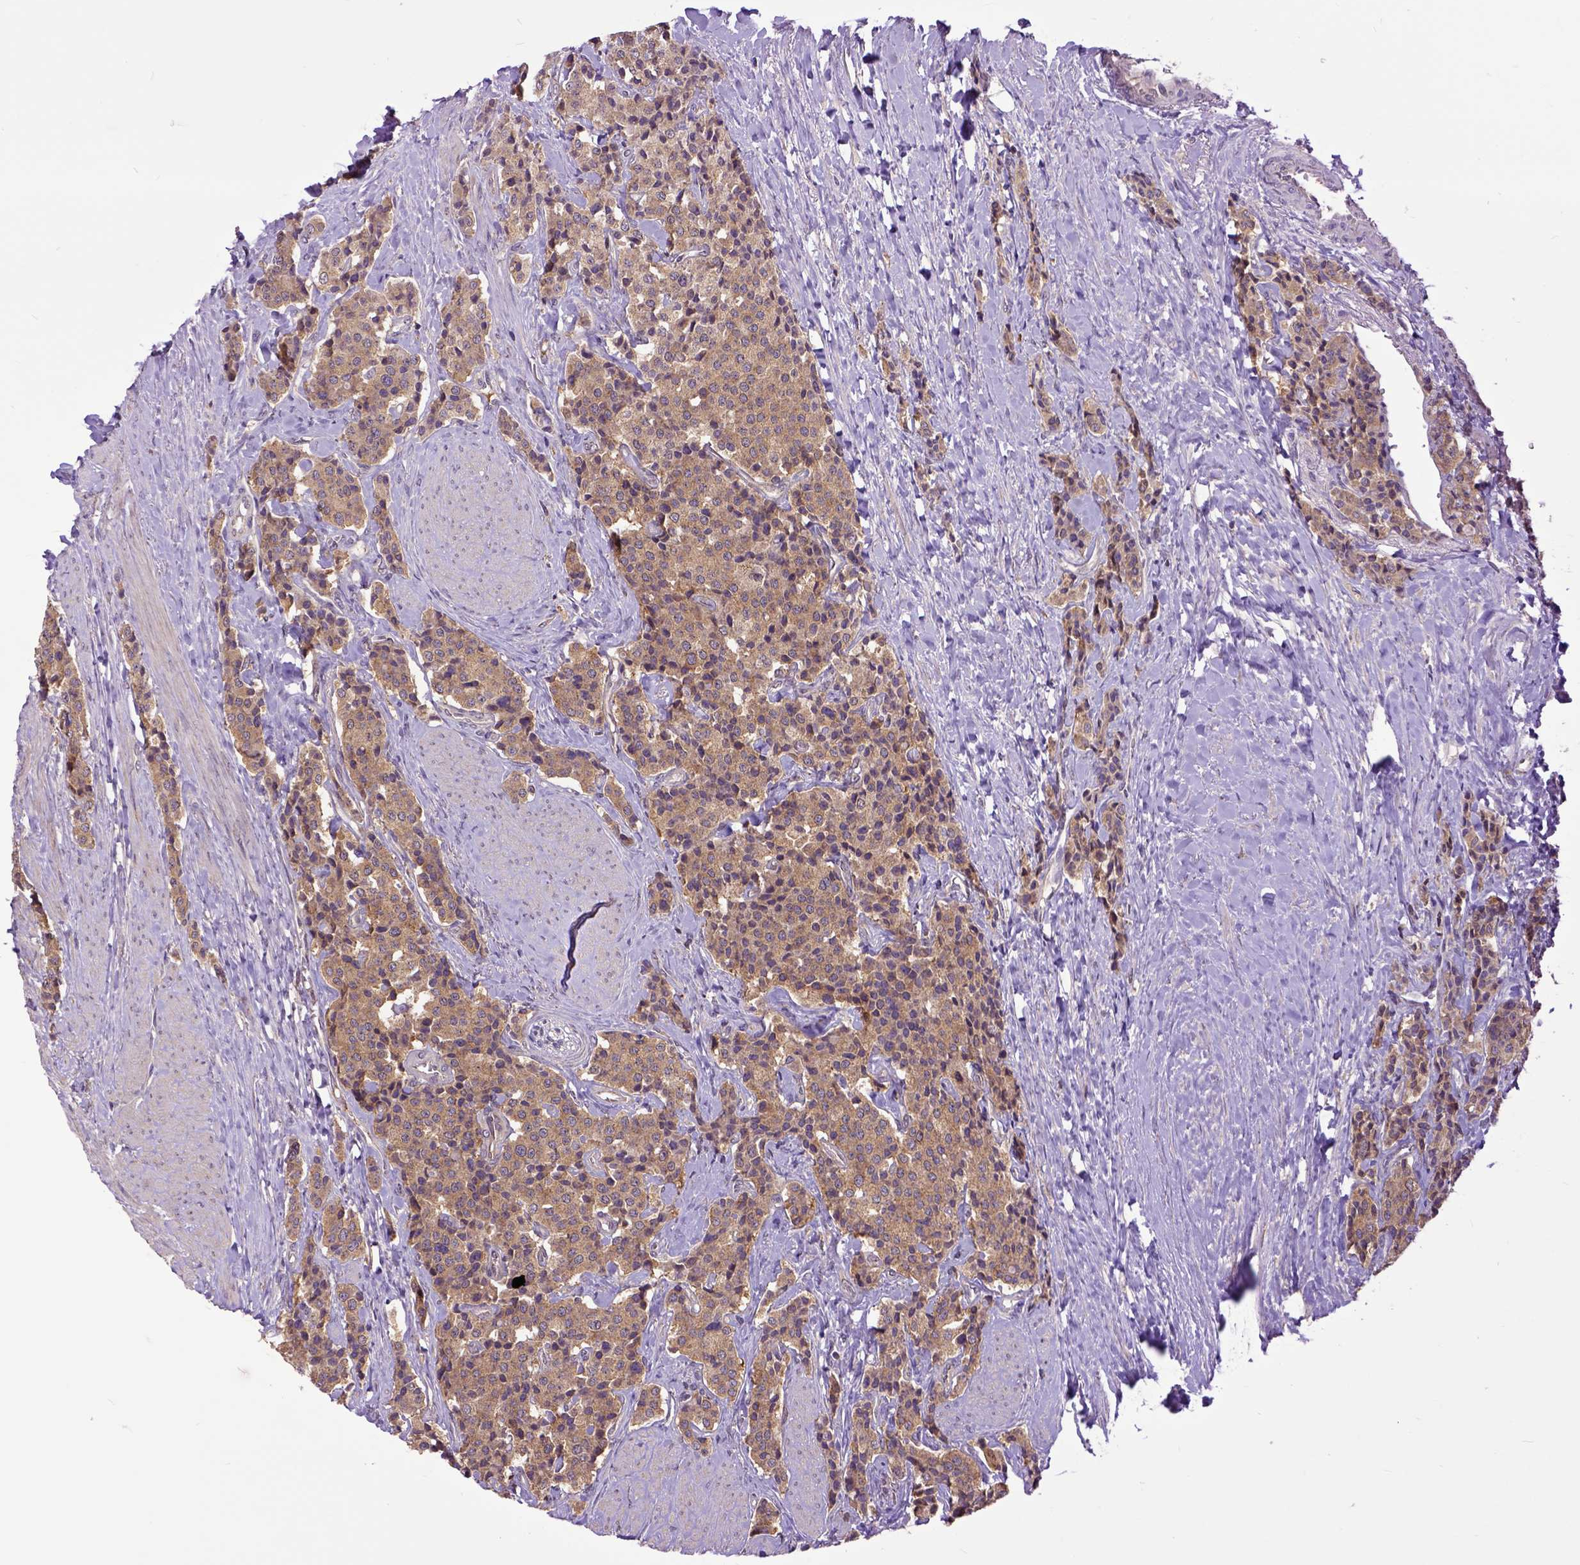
{"staining": {"intensity": "weak", "quantity": ">75%", "location": "cytoplasmic/membranous"}, "tissue": "carcinoid", "cell_type": "Tumor cells", "image_type": "cancer", "snomed": [{"axis": "morphology", "description": "Carcinoid, malignant, NOS"}, {"axis": "topography", "description": "Small intestine"}], "caption": "Immunohistochemistry (IHC) staining of carcinoid, which reveals low levels of weak cytoplasmic/membranous staining in approximately >75% of tumor cells indicating weak cytoplasmic/membranous protein staining. The staining was performed using DAB (brown) for protein detection and nuclei were counterstained in hematoxylin (blue).", "gene": "ARL1", "patient": {"sex": "female", "age": 58}}